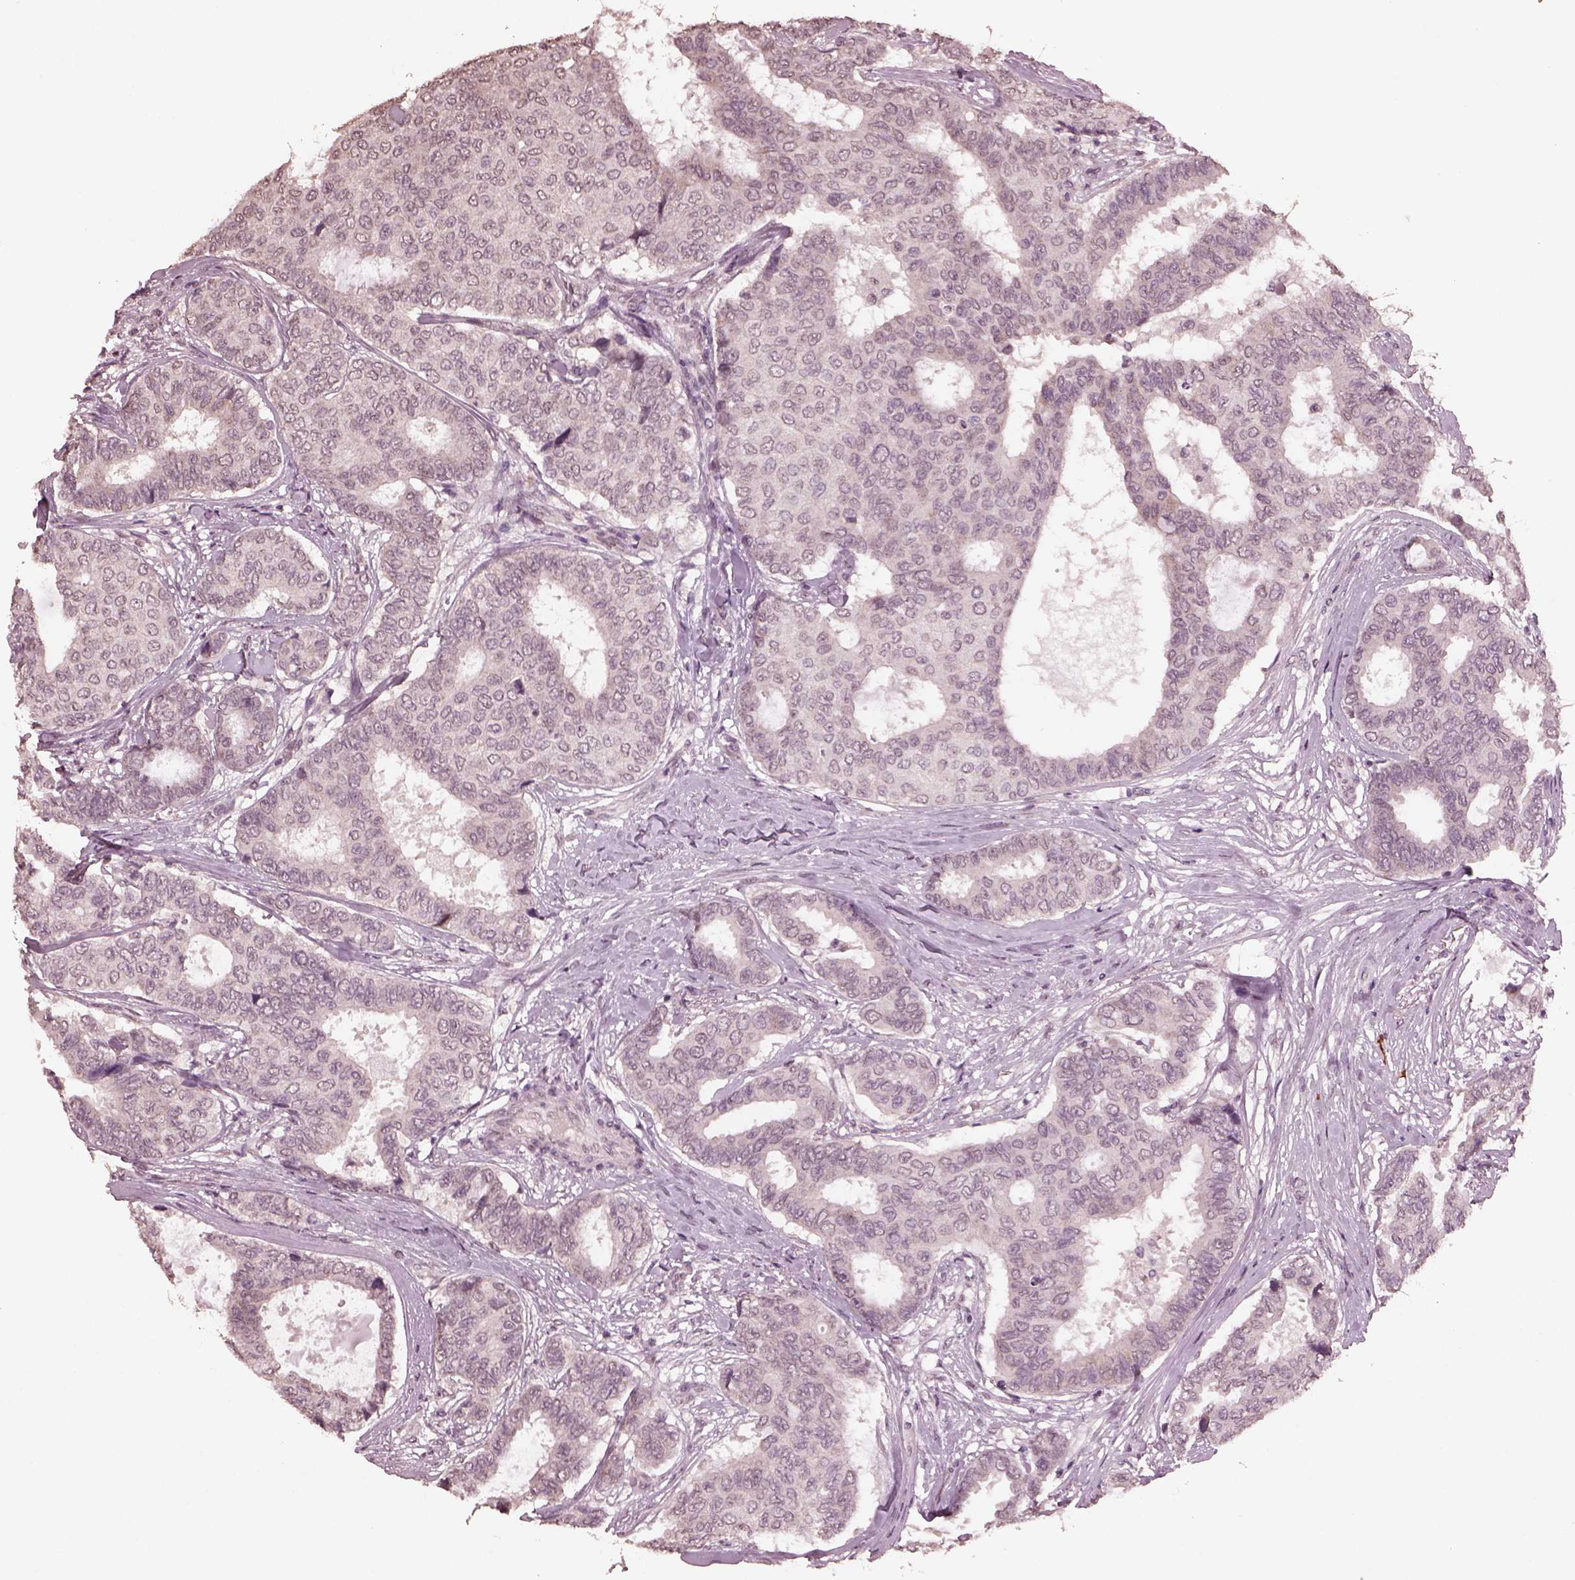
{"staining": {"intensity": "negative", "quantity": "none", "location": "none"}, "tissue": "breast cancer", "cell_type": "Tumor cells", "image_type": "cancer", "snomed": [{"axis": "morphology", "description": "Duct carcinoma"}, {"axis": "topography", "description": "Breast"}], "caption": "Breast cancer (intraductal carcinoma) stained for a protein using immunohistochemistry (IHC) exhibits no expression tumor cells.", "gene": "IL18RAP", "patient": {"sex": "female", "age": 75}}